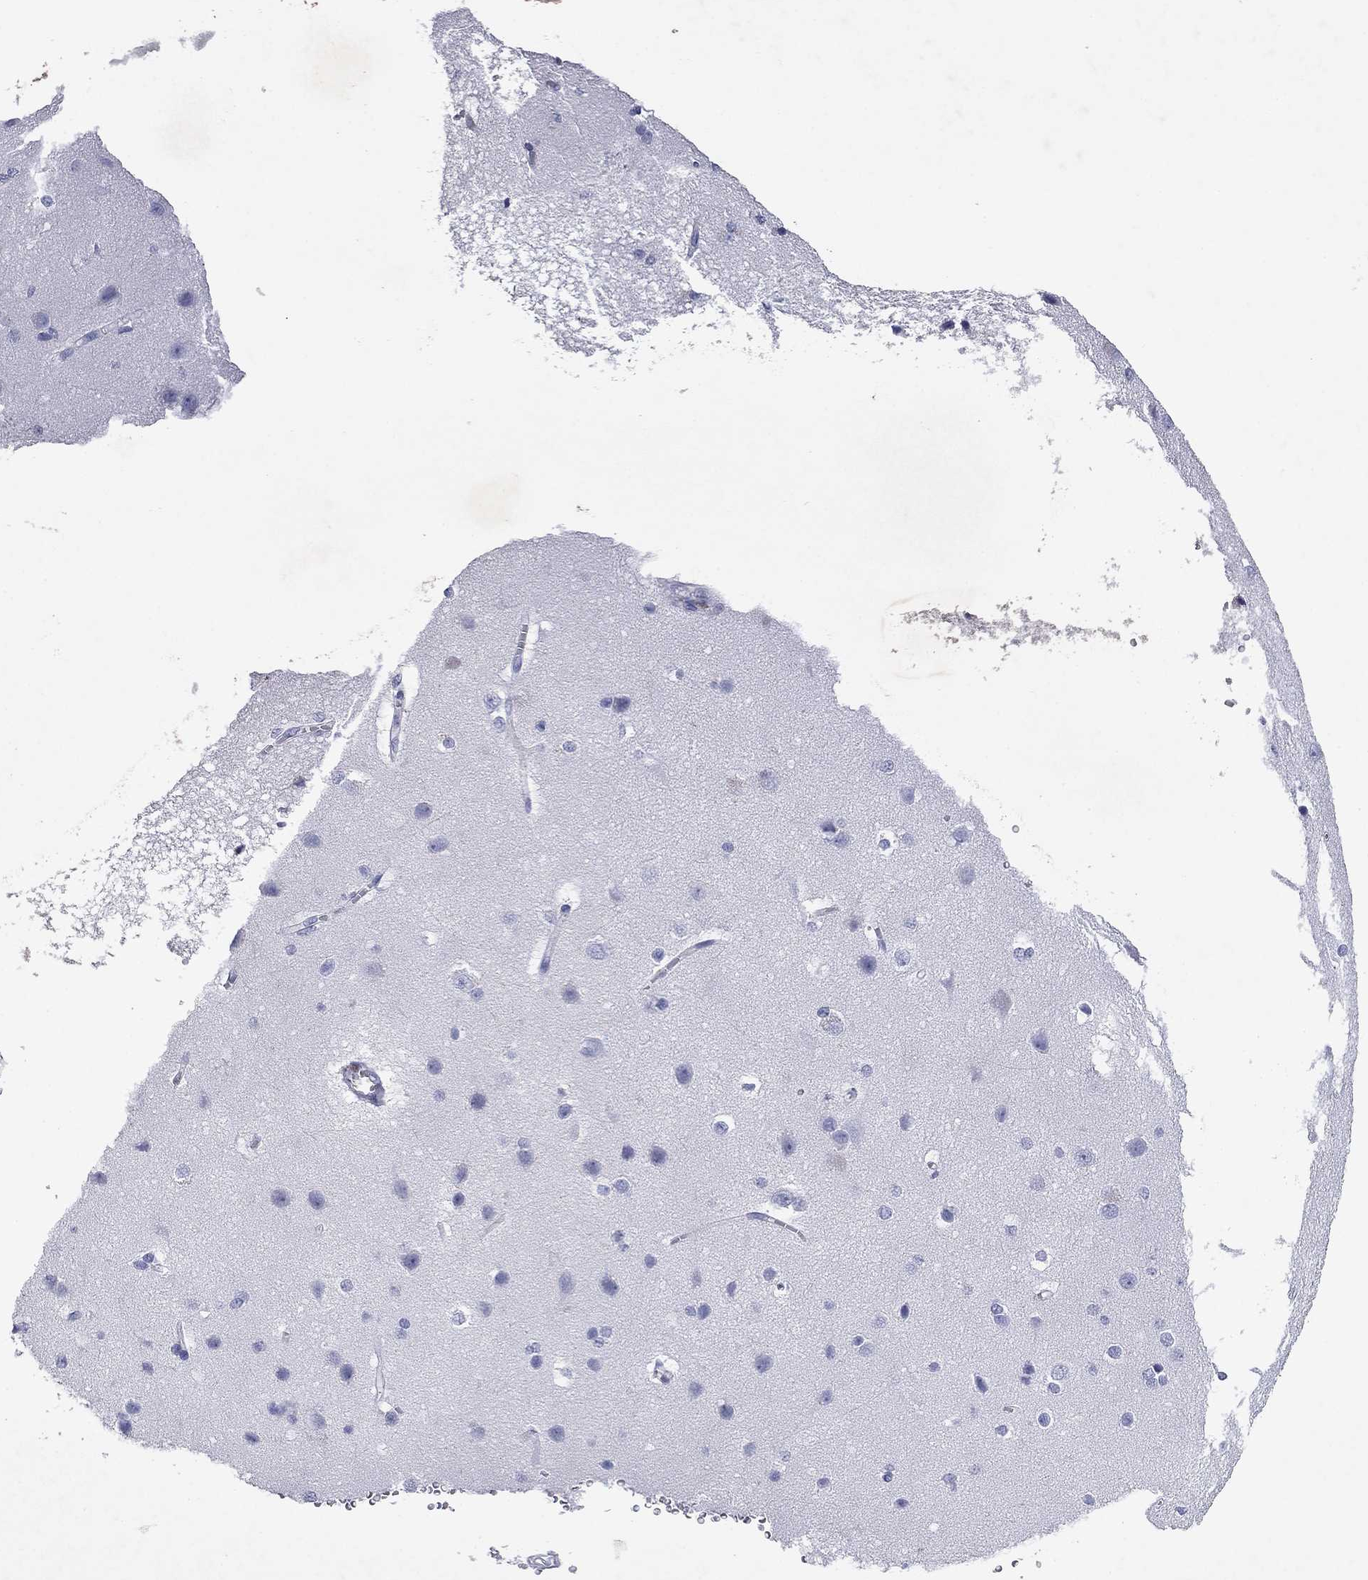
{"staining": {"intensity": "negative", "quantity": "none", "location": "none"}, "tissue": "cerebral cortex", "cell_type": "Endothelial cells", "image_type": "normal", "snomed": [{"axis": "morphology", "description": "Normal tissue, NOS"}, {"axis": "topography", "description": "Cerebral cortex"}], "caption": "IHC image of normal cerebral cortex stained for a protein (brown), which shows no expression in endothelial cells.", "gene": "GZMK", "patient": {"sex": "male", "age": 37}}